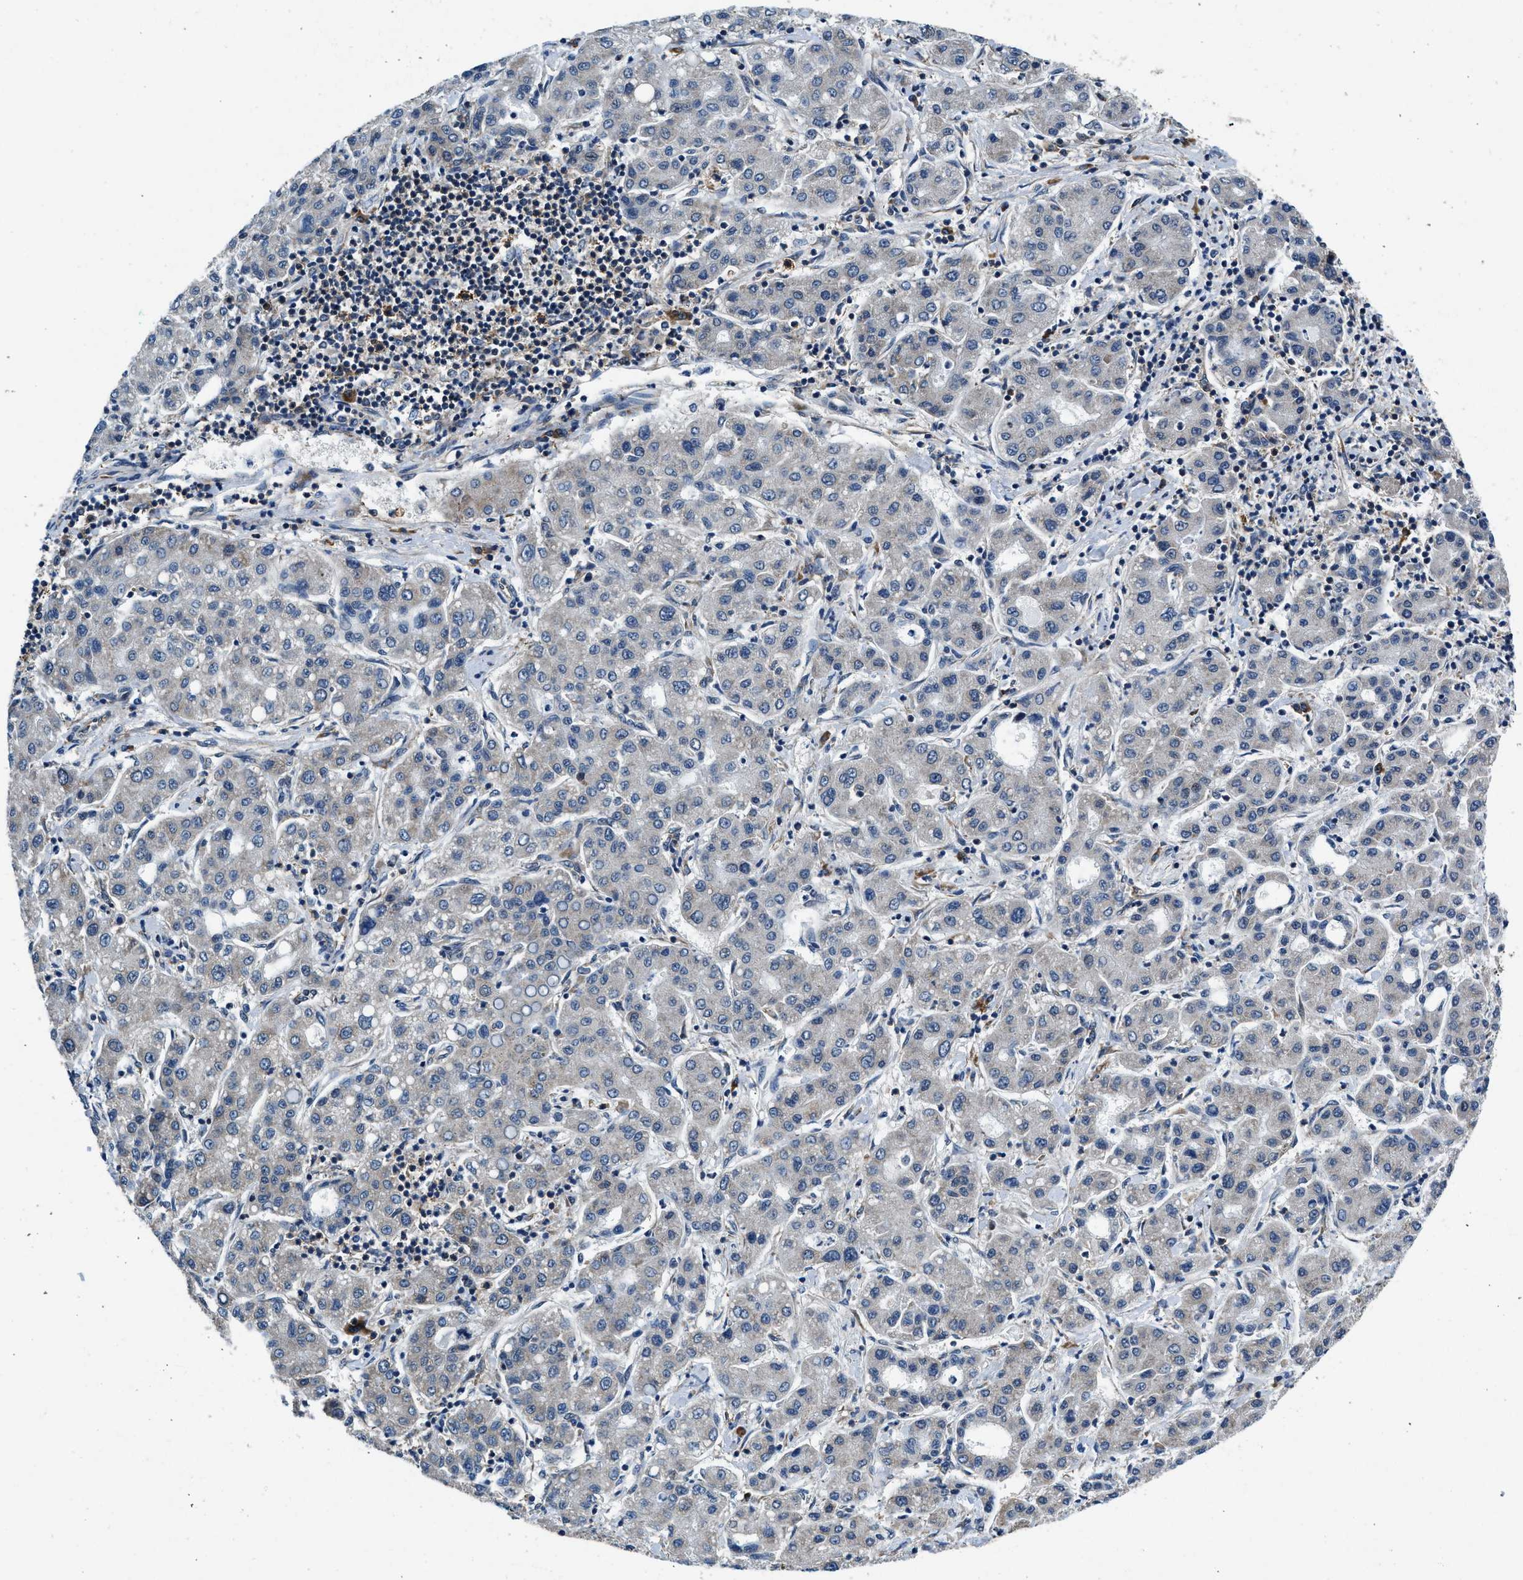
{"staining": {"intensity": "negative", "quantity": "none", "location": "none"}, "tissue": "liver cancer", "cell_type": "Tumor cells", "image_type": "cancer", "snomed": [{"axis": "morphology", "description": "Carcinoma, Hepatocellular, NOS"}, {"axis": "topography", "description": "Liver"}], "caption": "IHC of hepatocellular carcinoma (liver) displays no positivity in tumor cells.", "gene": "PA2G4", "patient": {"sex": "male", "age": 65}}